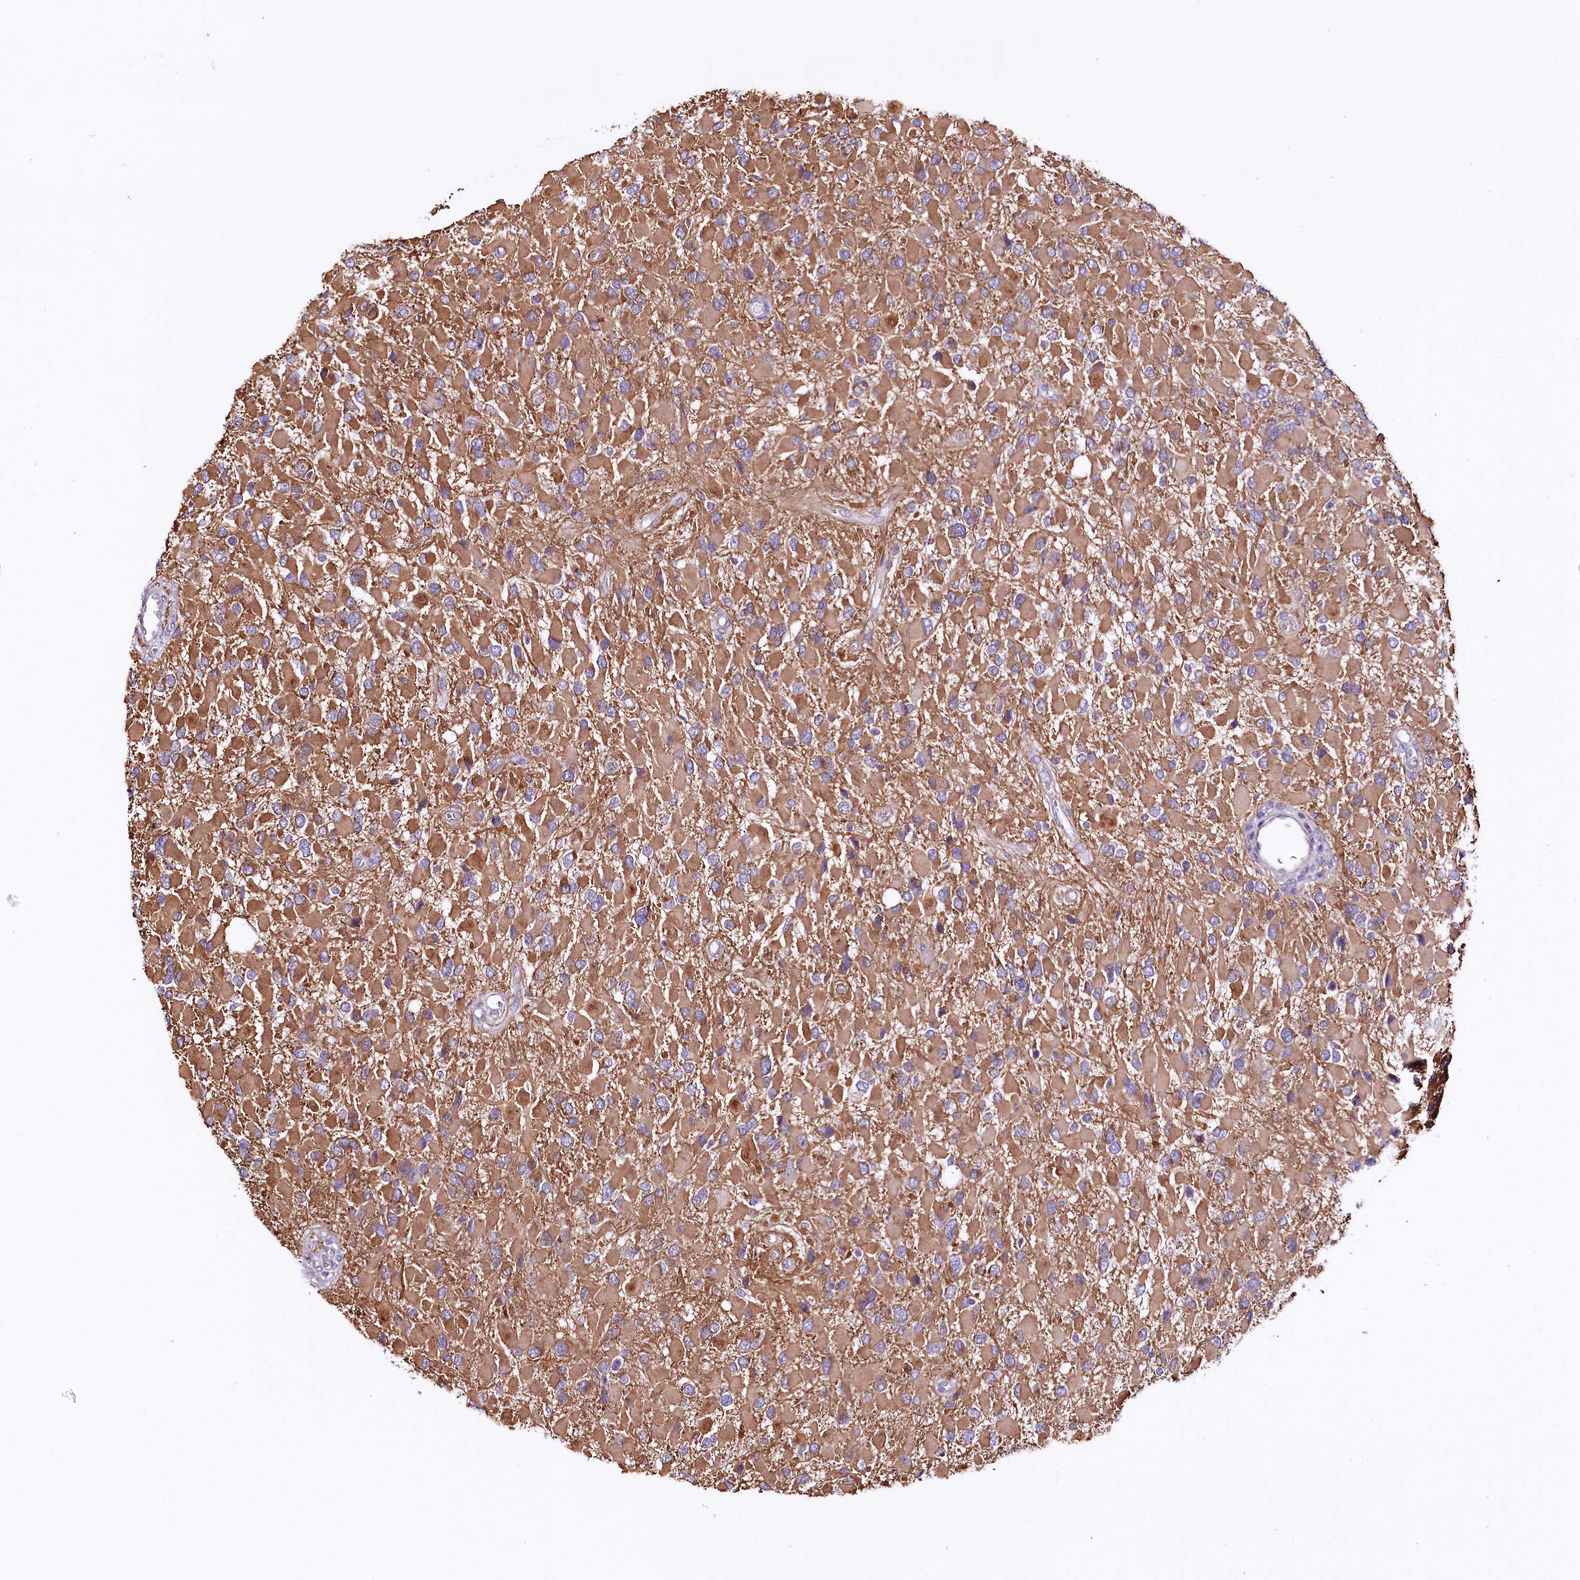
{"staining": {"intensity": "moderate", "quantity": ">75%", "location": "cytoplasmic/membranous"}, "tissue": "glioma", "cell_type": "Tumor cells", "image_type": "cancer", "snomed": [{"axis": "morphology", "description": "Glioma, malignant, High grade"}, {"axis": "topography", "description": "Brain"}], "caption": "Immunohistochemical staining of human glioma shows medium levels of moderate cytoplasmic/membranous protein expression in approximately >75% of tumor cells. (DAB = brown stain, brightfield microscopy at high magnification).", "gene": "CEP295", "patient": {"sex": "male", "age": 53}}